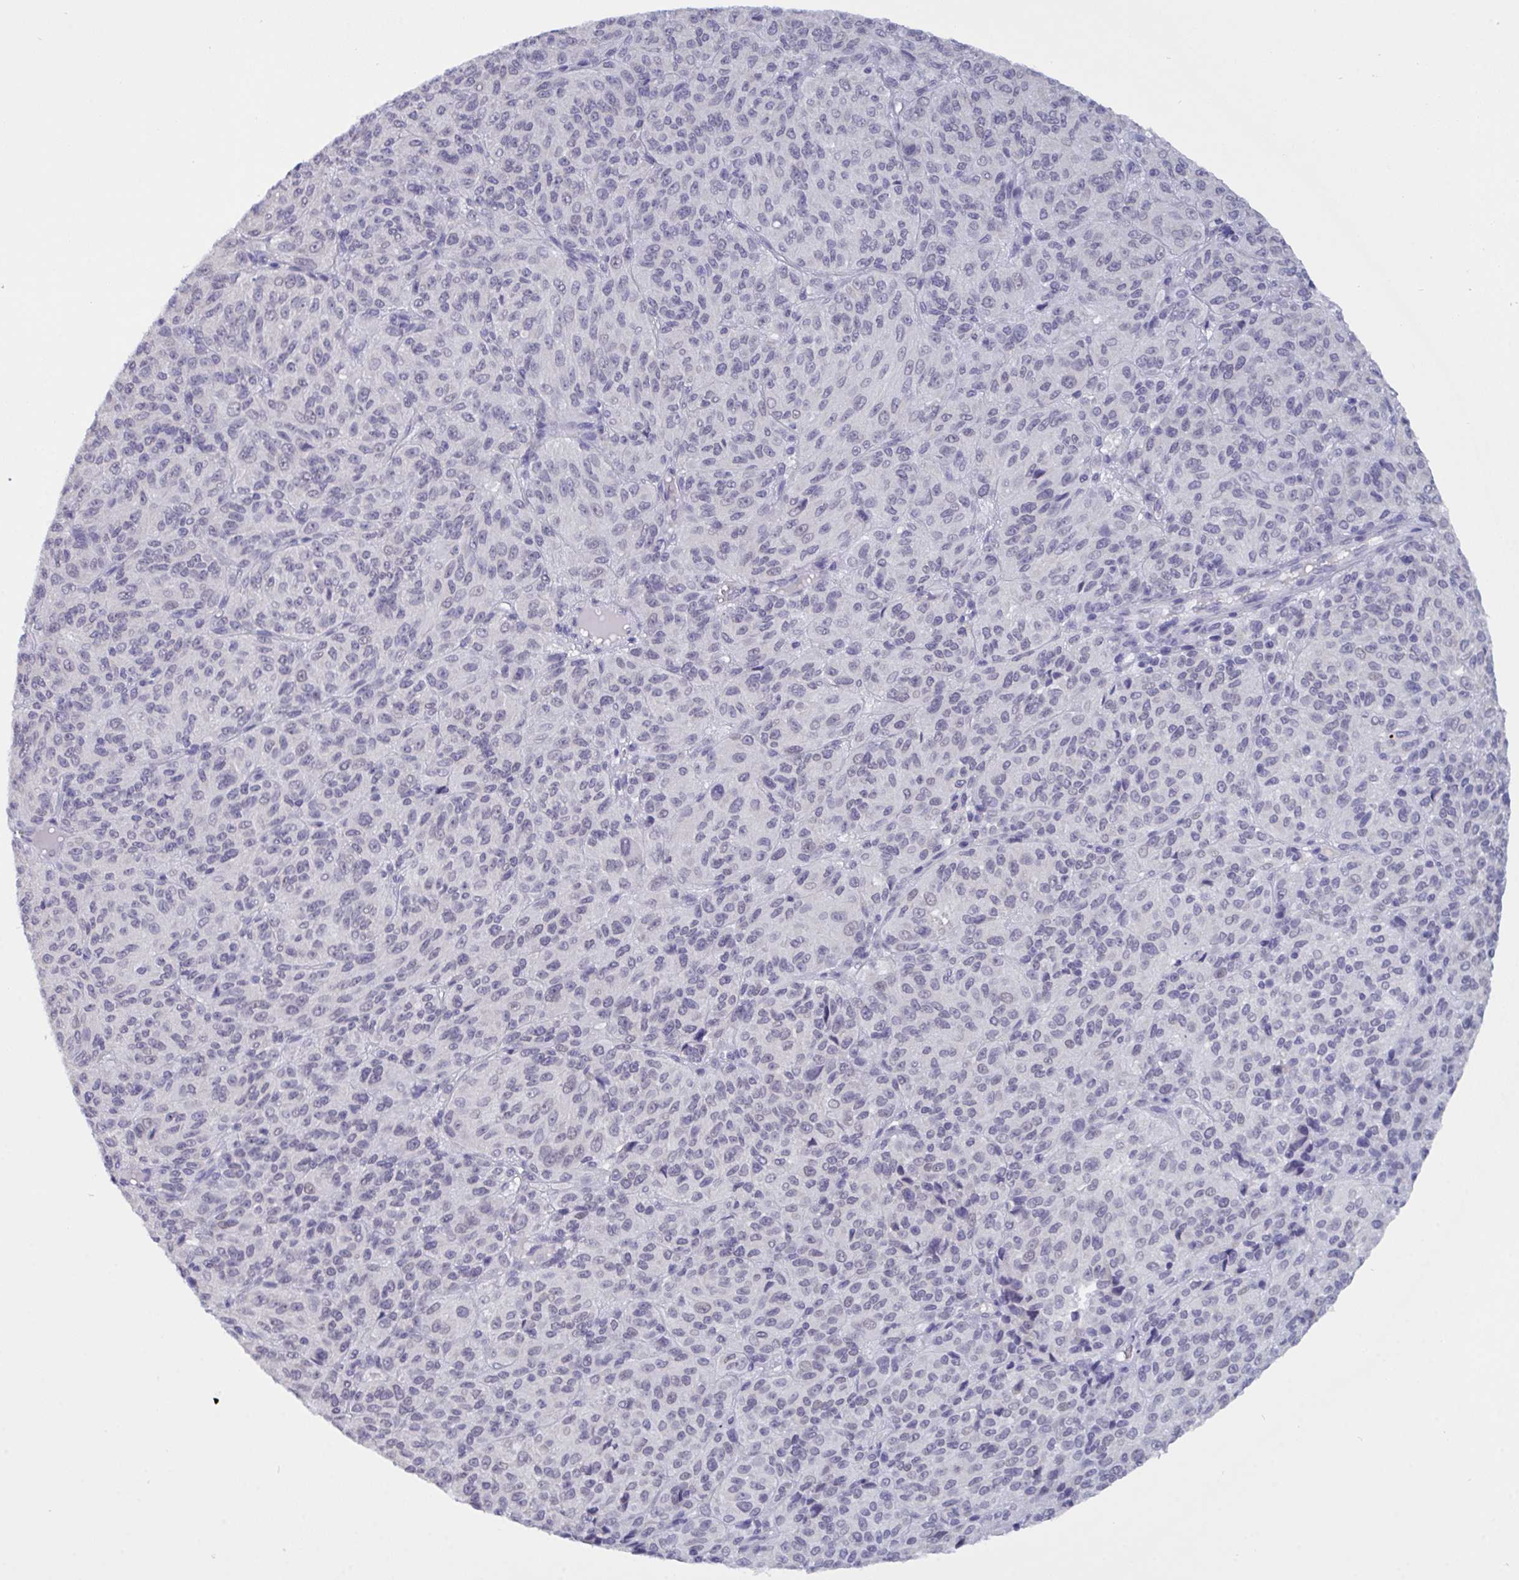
{"staining": {"intensity": "negative", "quantity": "none", "location": "none"}, "tissue": "melanoma", "cell_type": "Tumor cells", "image_type": "cancer", "snomed": [{"axis": "morphology", "description": "Malignant melanoma, Metastatic site"}, {"axis": "topography", "description": "Brain"}], "caption": "DAB immunohistochemical staining of human melanoma displays no significant expression in tumor cells.", "gene": "SERPINB13", "patient": {"sex": "female", "age": 56}}